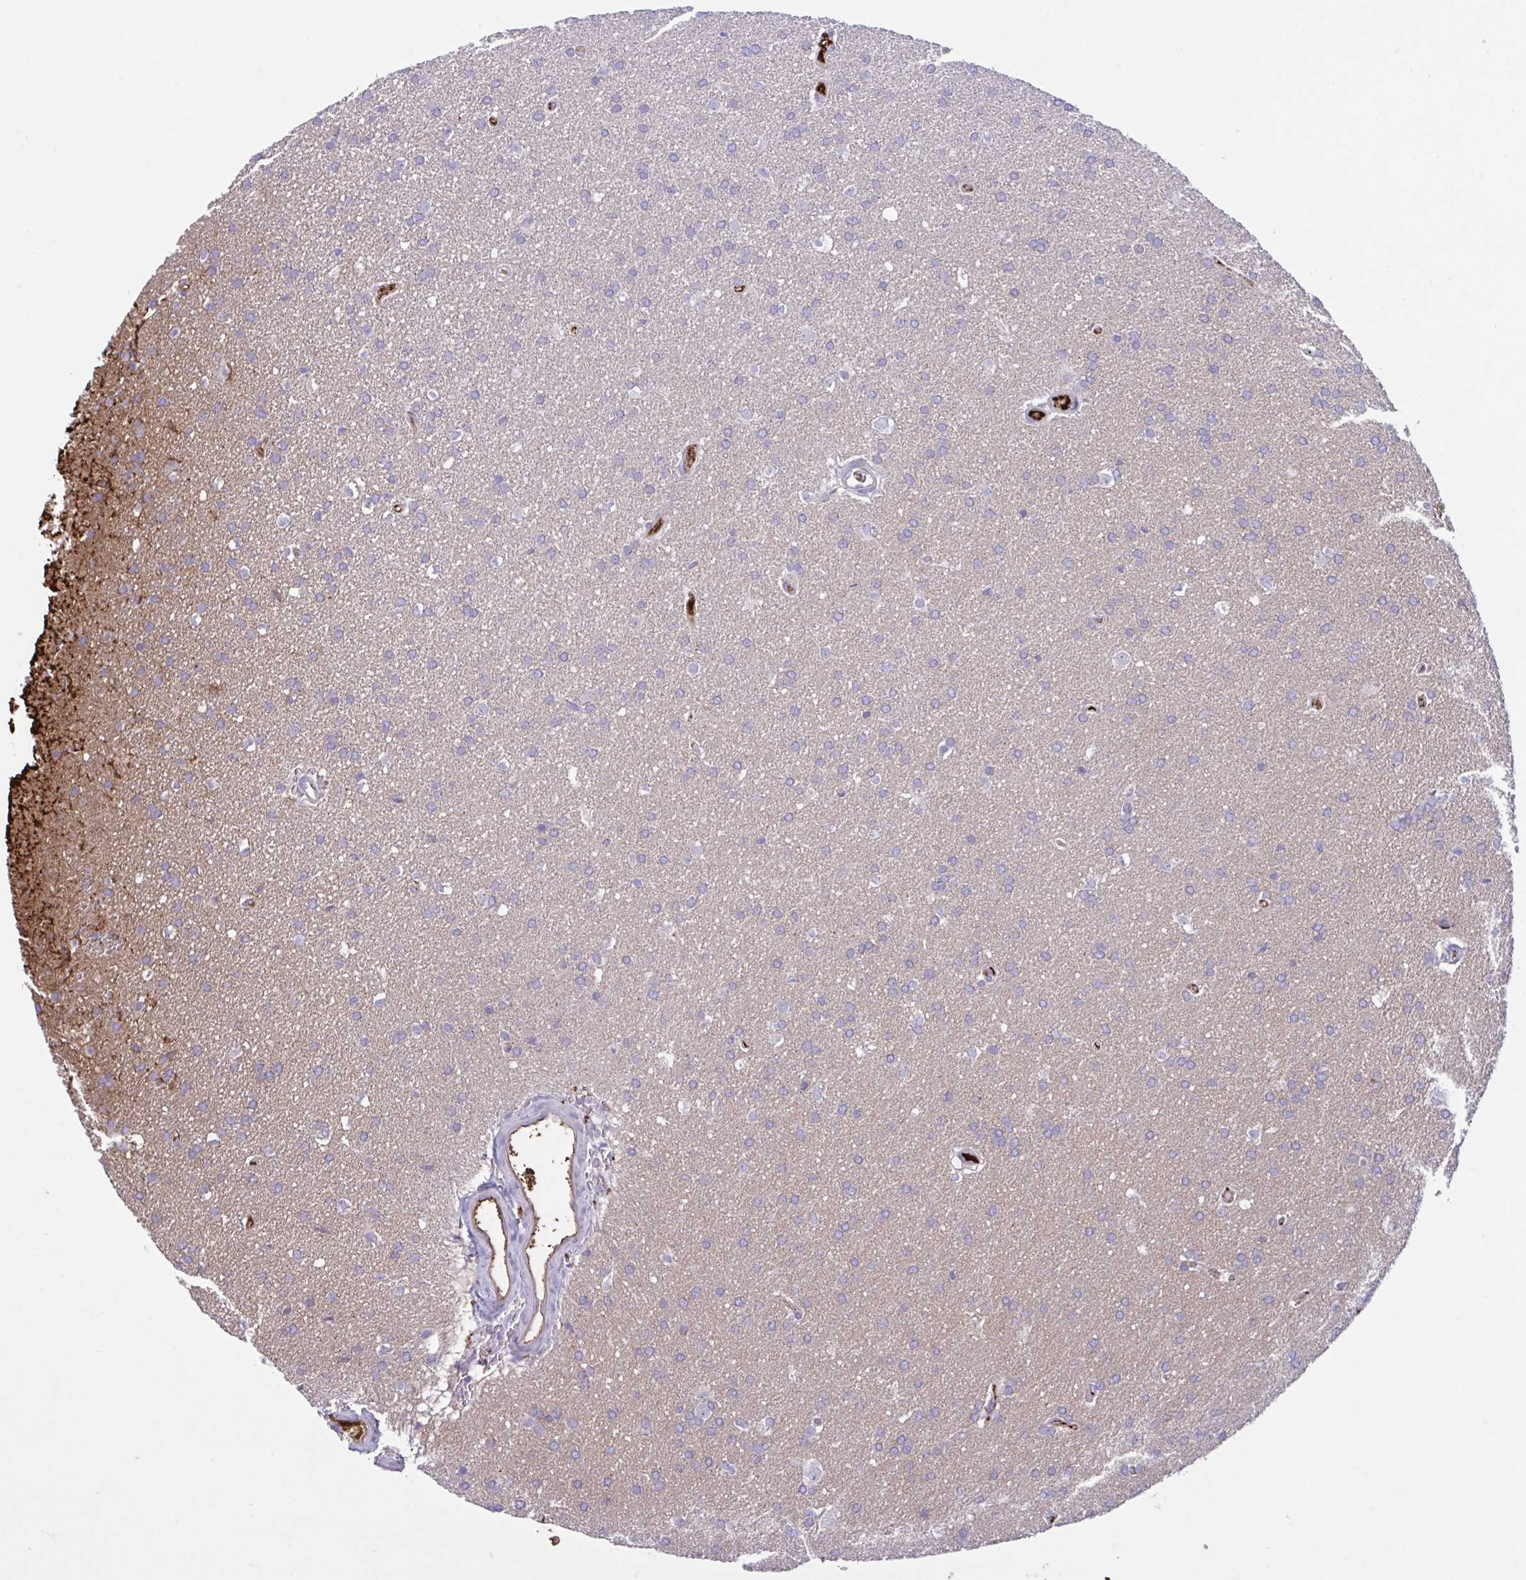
{"staining": {"intensity": "negative", "quantity": "none", "location": "none"}, "tissue": "glioma", "cell_type": "Tumor cells", "image_type": "cancer", "snomed": [{"axis": "morphology", "description": "Glioma, malignant, Low grade"}, {"axis": "topography", "description": "Brain"}], "caption": "The photomicrograph displays no staining of tumor cells in malignant glioma (low-grade).", "gene": "IL1R1", "patient": {"sex": "female", "age": 34}}